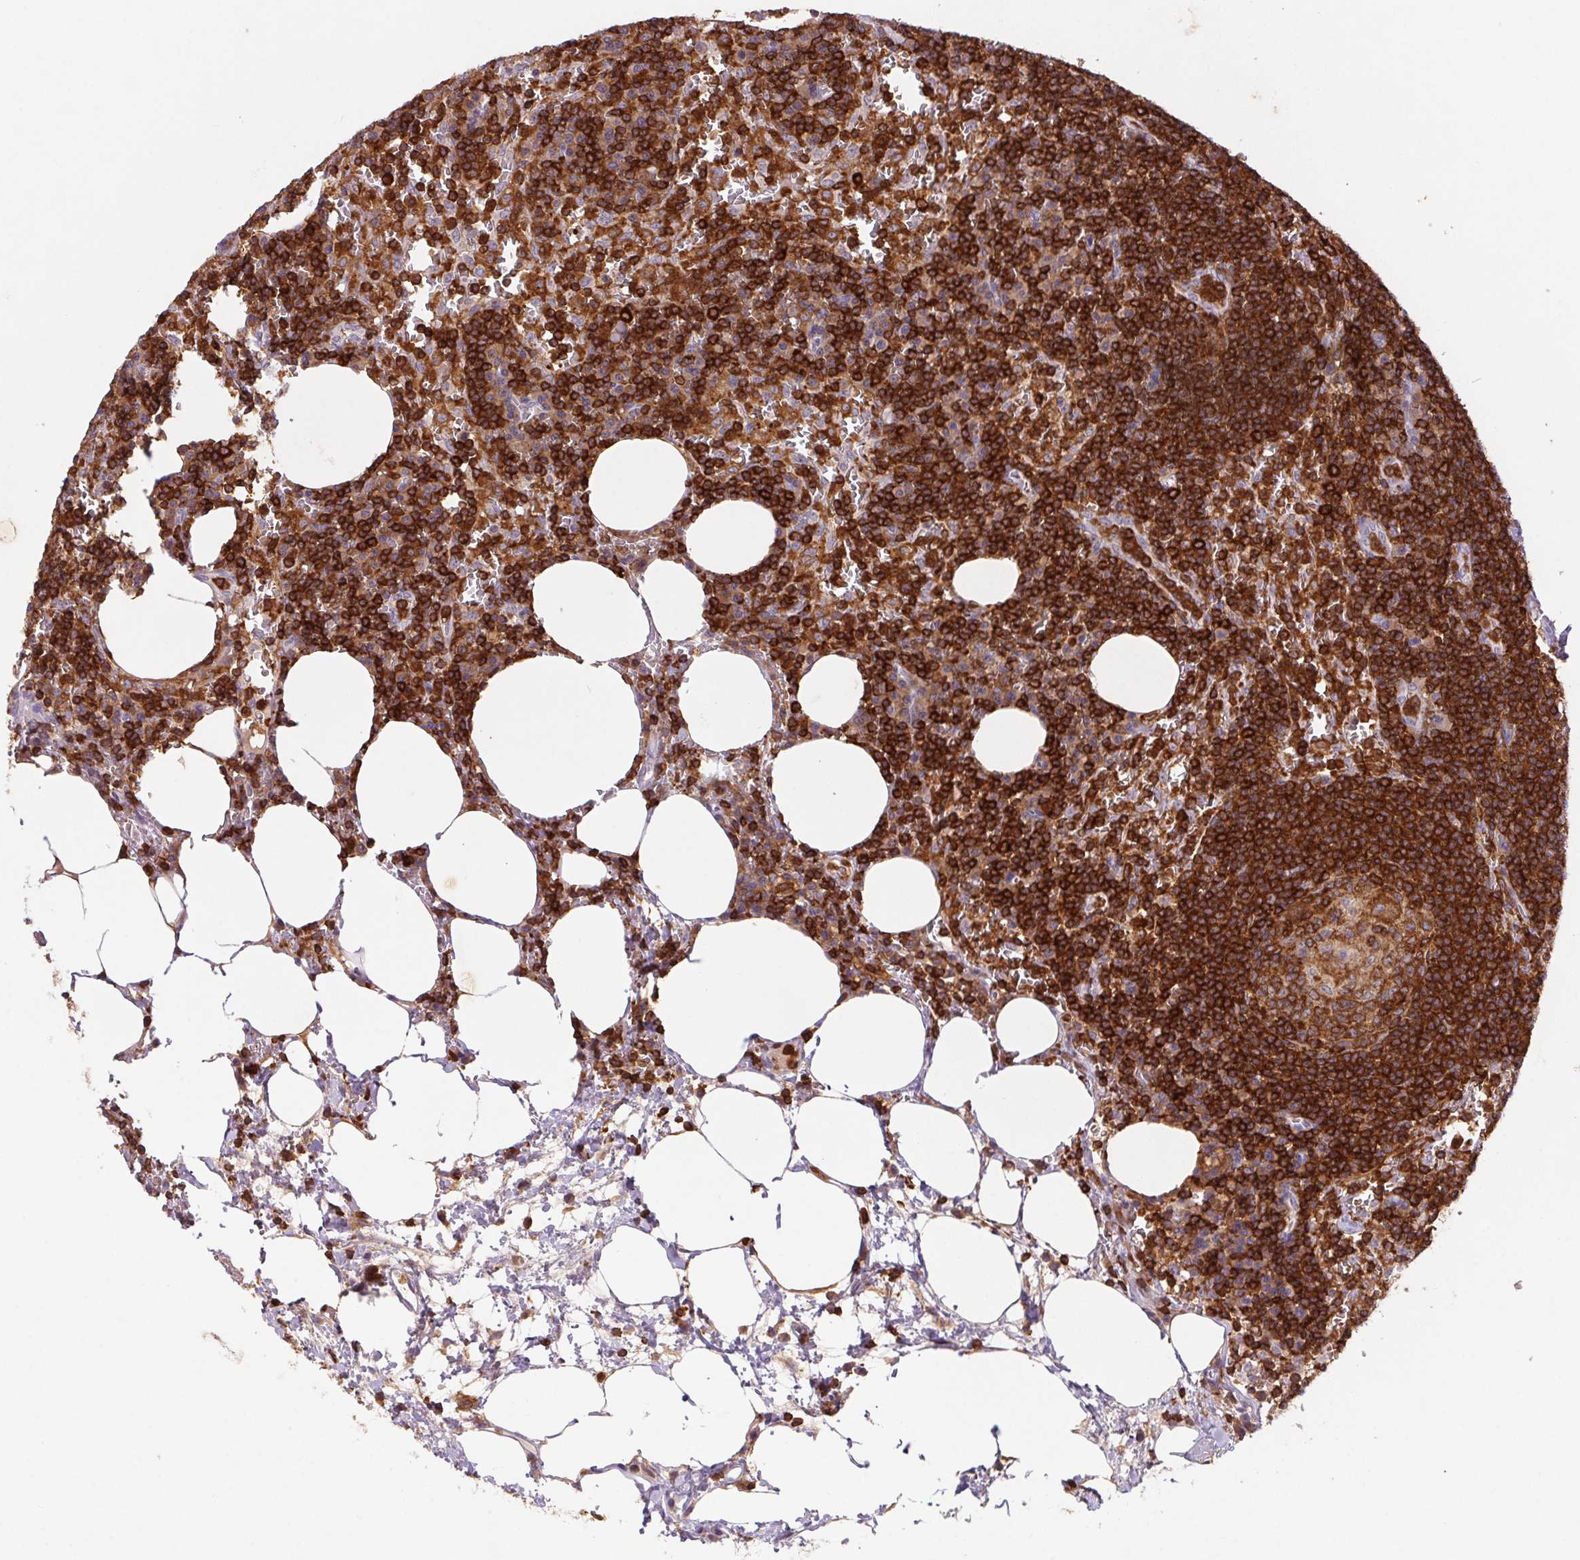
{"staining": {"intensity": "strong", "quantity": ">75%", "location": "cytoplasmic/membranous"}, "tissue": "lymph node", "cell_type": "Germinal center cells", "image_type": "normal", "snomed": [{"axis": "morphology", "description": "Normal tissue, NOS"}, {"axis": "topography", "description": "Lymph node"}], "caption": "An immunohistochemistry (IHC) histopathology image of unremarkable tissue is shown. Protein staining in brown highlights strong cytoplasmic/membranous positivity in lymph node within germinal center cells.", "gene": "APBB1IP", "patient": {"sex": "male", "age": 67}}